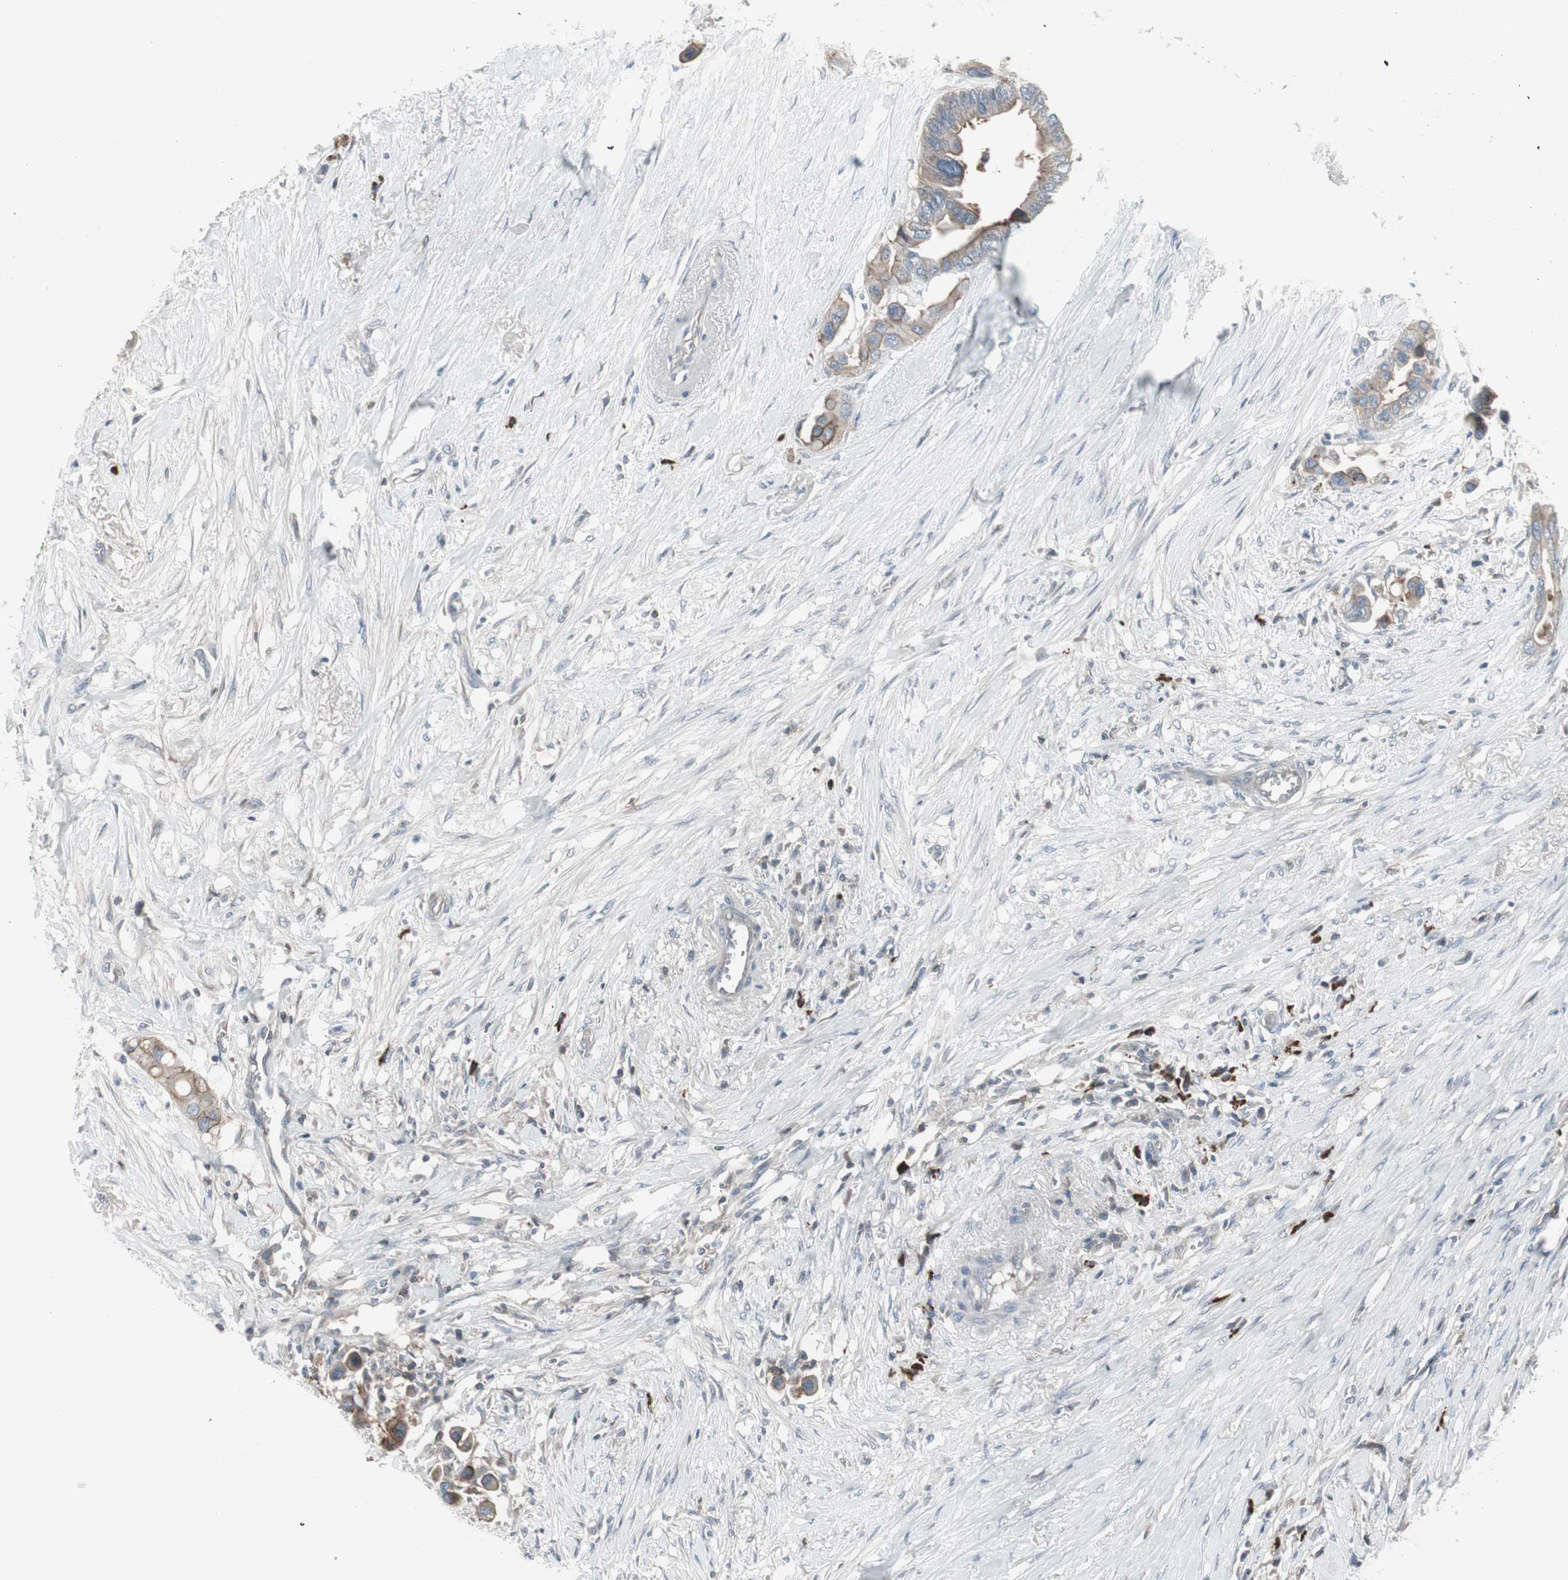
{"staining": {"intensity": "weak", "quantity": ">75%", "location": "cytoplasmic/membranous"}, "tissue": "colorectal cancer", "cell_type": "Tumor cells", "image_type": "cancer", "snomed": [{"axis": "morphology", "description": "Normal tissue, NOS"}, {"axis": "morphology", "description": "Adenocarcinoma, NOS"}, {"axis": "topography", "description": "Colon"}], "caption": "Human adenocarcinoma (colorectal) stained for a protein (brown) displays weak cytoplasmic/membranous positive expression in about >75% of tumor cells.", "gene": "ZSCAN32", "patient": {"sex": "male", "age": 82}}